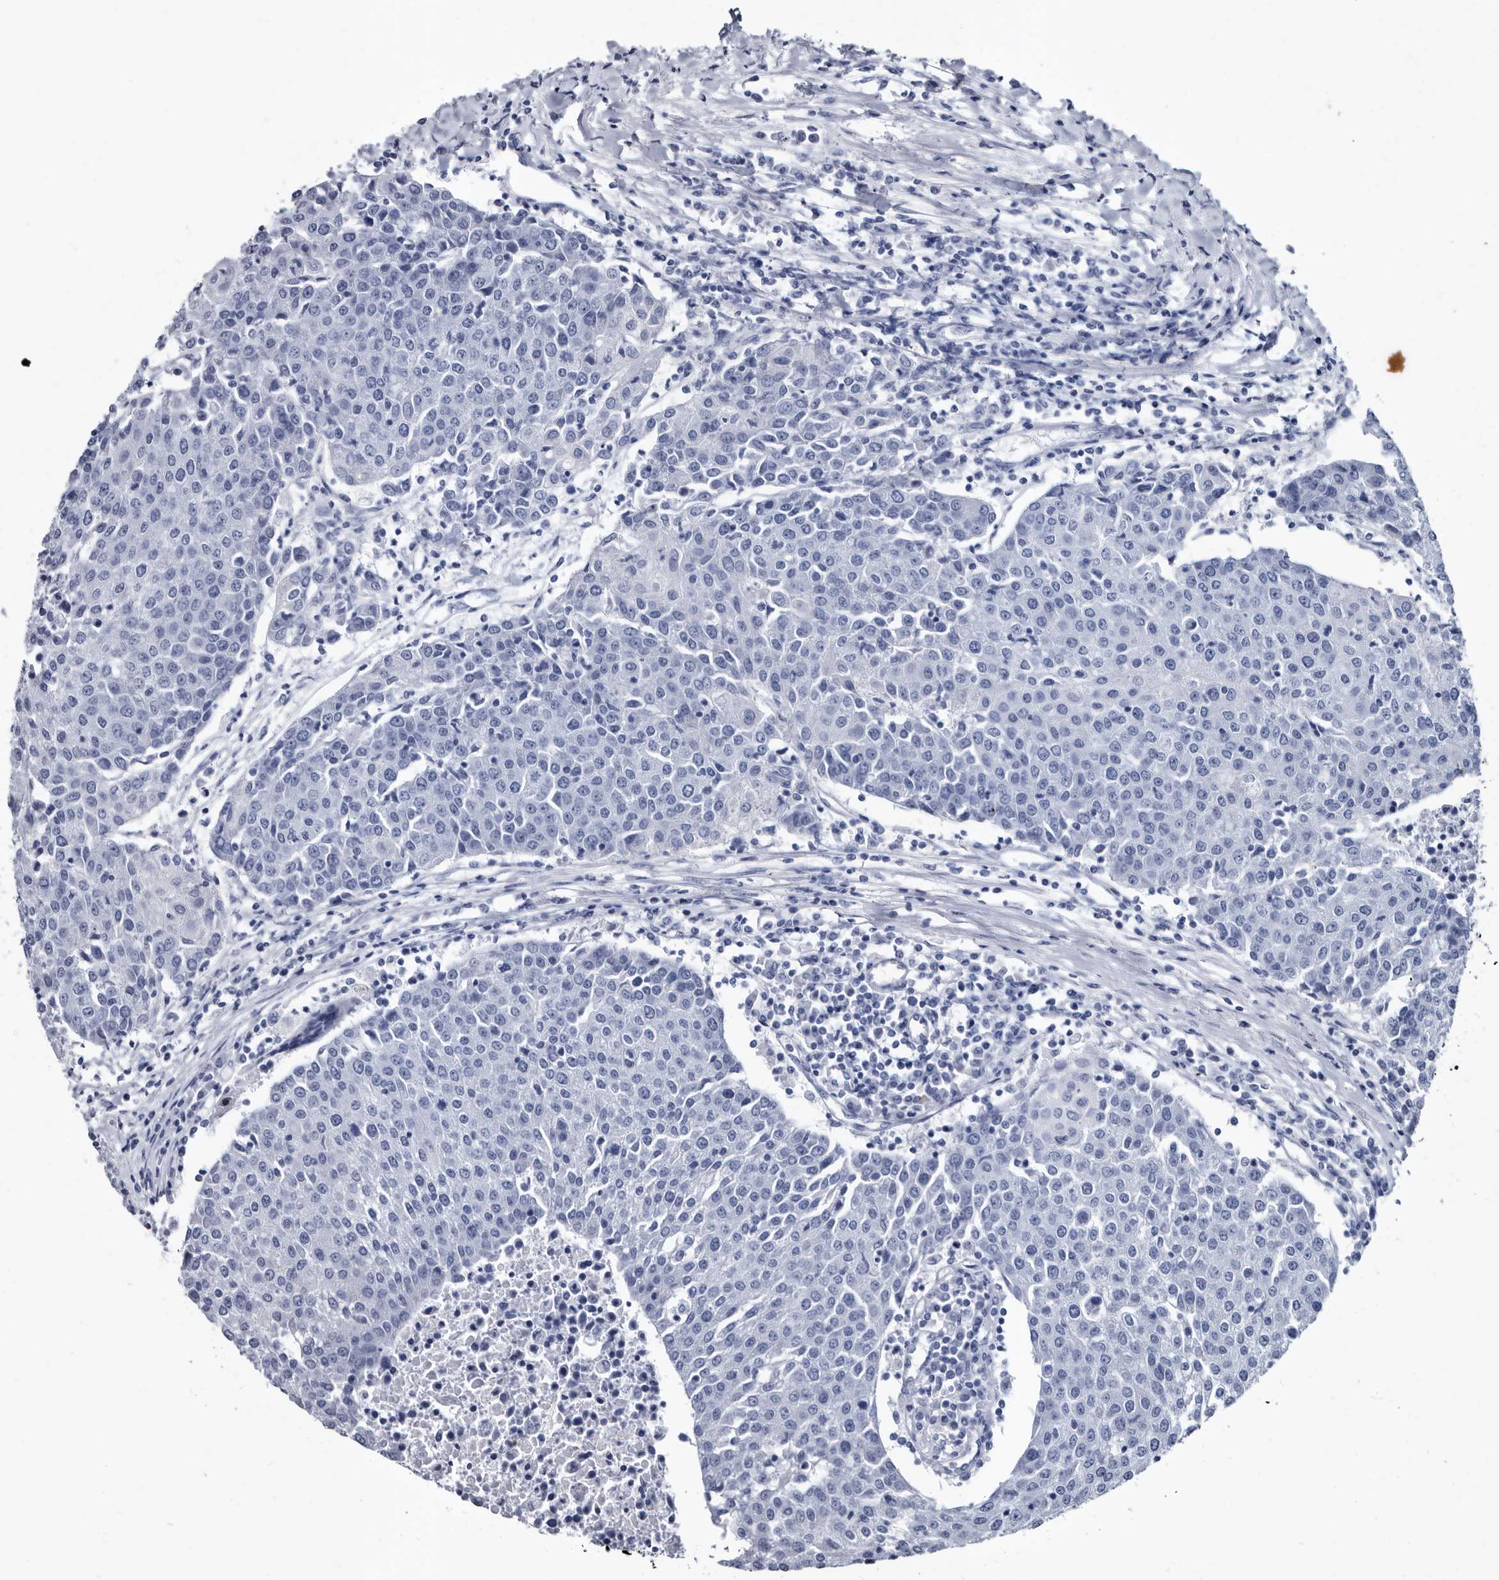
{"staining": {"intensity": "negative", "quantity": "none", "location": "none"}, "tissue": "urothelial cancer", "cell_type": "Tumor cells", "image_type": "cancer", "snomed": [{"axis": "morphology", "description": "Urothelial carcinoma, High grade"}, {"axis": "topography", "description": "Urinary bladder"}], "caption": "The immunohistochemistry micrograph has no significant staining in tumor cells of urothelial cancer tissue.", "gene": "PRSS8", "patient": {"sex": "female", "age": 85}}